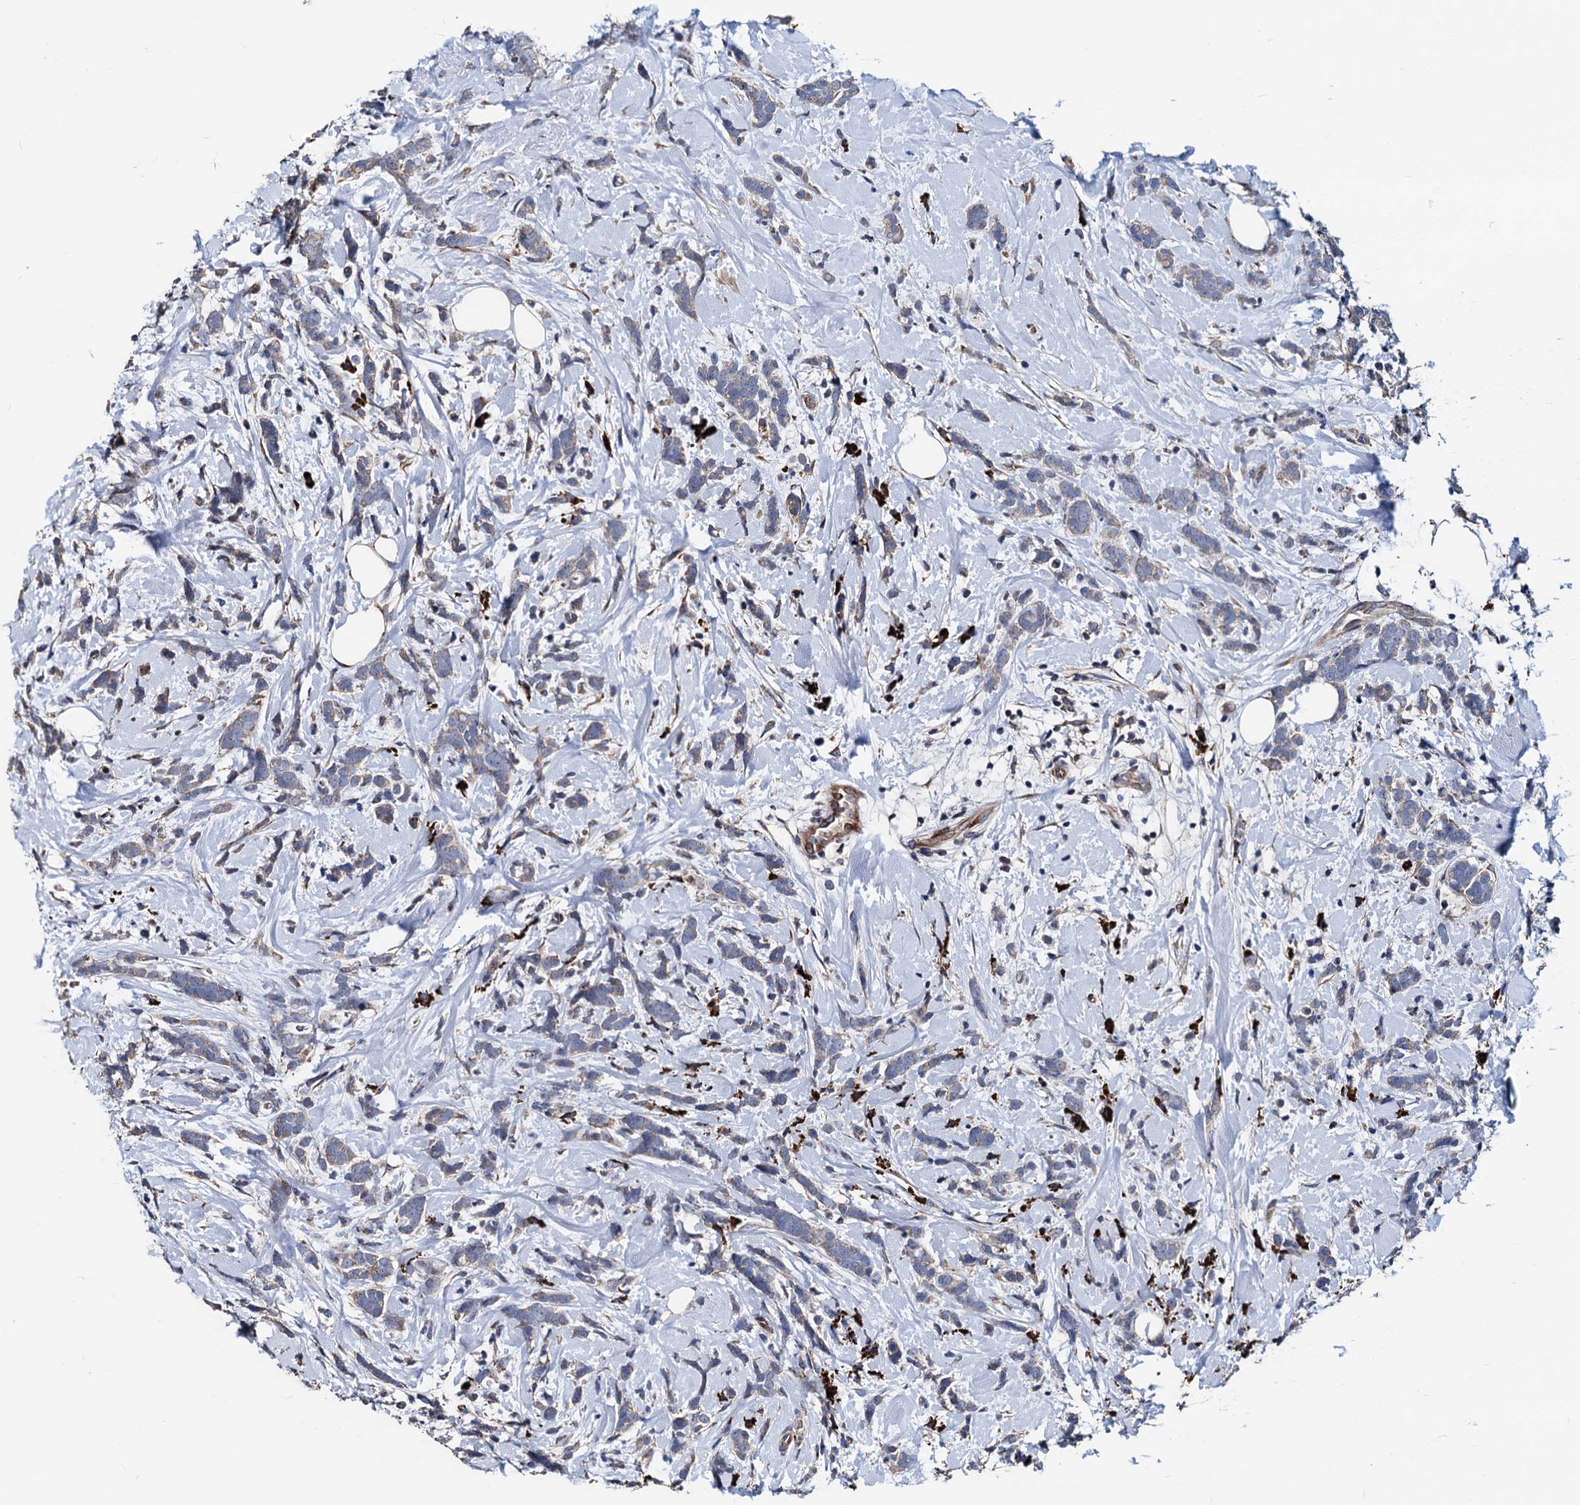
{"staining": {"intensity": "weak", "quantity": "25%-75%", "location": "cytoplasmic/membranous"}, "tissue": "breast cancer", "cell_type": "Tumor cells", "image_type": "cancer", "snomed": [{"axis": "morphology", "description": "Lobular carcinoma"}, {"axis": "topography", "description": "Breast"}], "caption": "Breast cancer stained with DAB immunohistochemistry (IHC) exhibits low levels of weak cytoplasmic/membranous staining in about 25%-75% of tumor cells. The staining was performed using DAB (3,3'-diaminobenzidine), with brown indicating positive protein expression. Nuclei are stained blue with hematoxylin.", "gene": "AKAP11", "patient": {"sex": "female", "age": 58}}